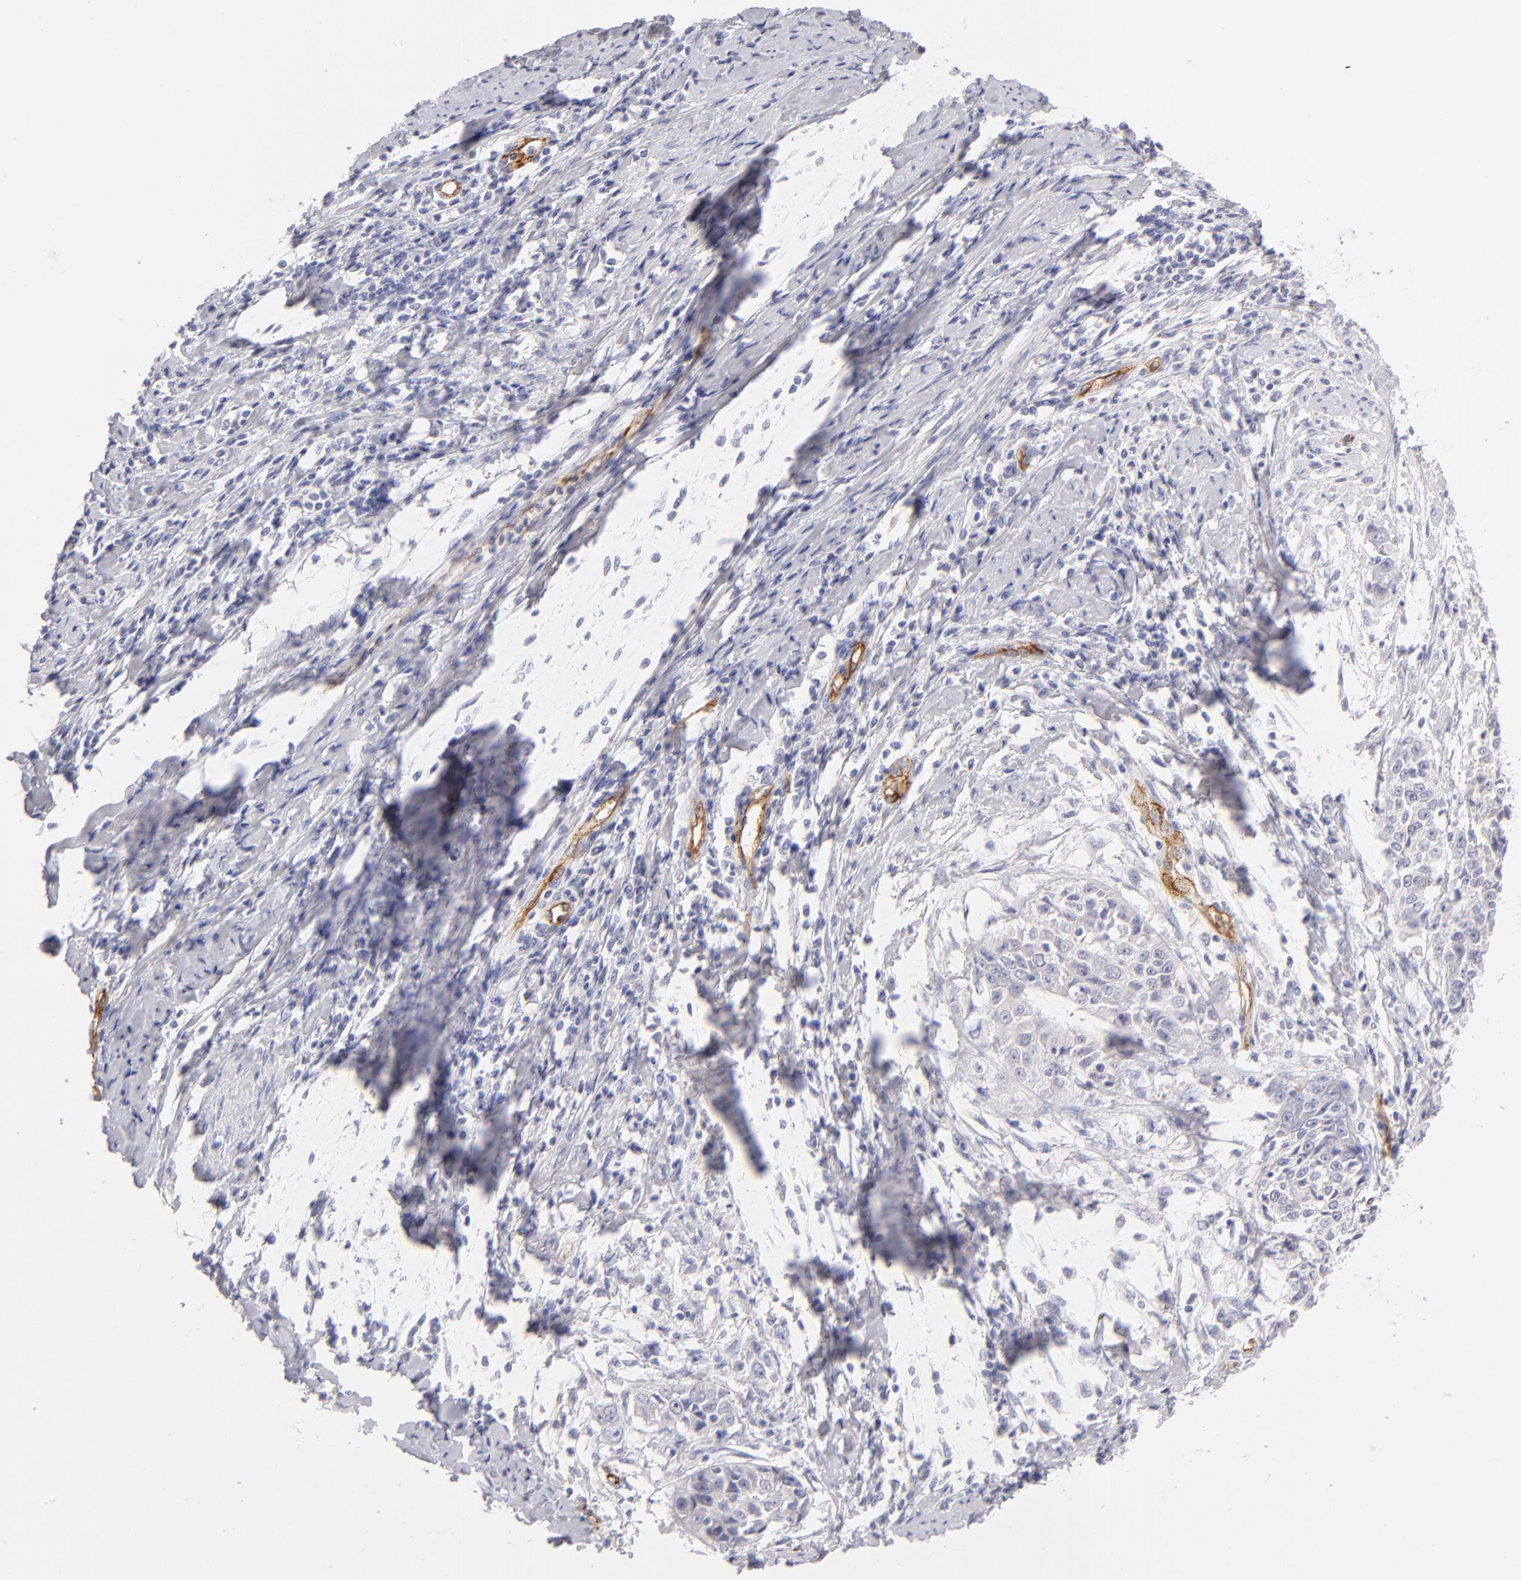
{"staining": {"intensity": "negative", "quantity": "none", "location": "none"}, "tissue": "cervical cancer", "cell_type": "Tumor cells", "image_type": "cancer", "snomed": [{"axis": "morphology", "description": "Squamous cell carcinoma, NOS"}, {"axis": "topography", "description": "Cervix"}], "caption": "This is an immunohistochemistry (IHC) image of squamous cell carcinoma (cervical). There is no positivity in tumor cells.", "gene": "PLVAP", "patient": {"sex": "female", "age": 64}}